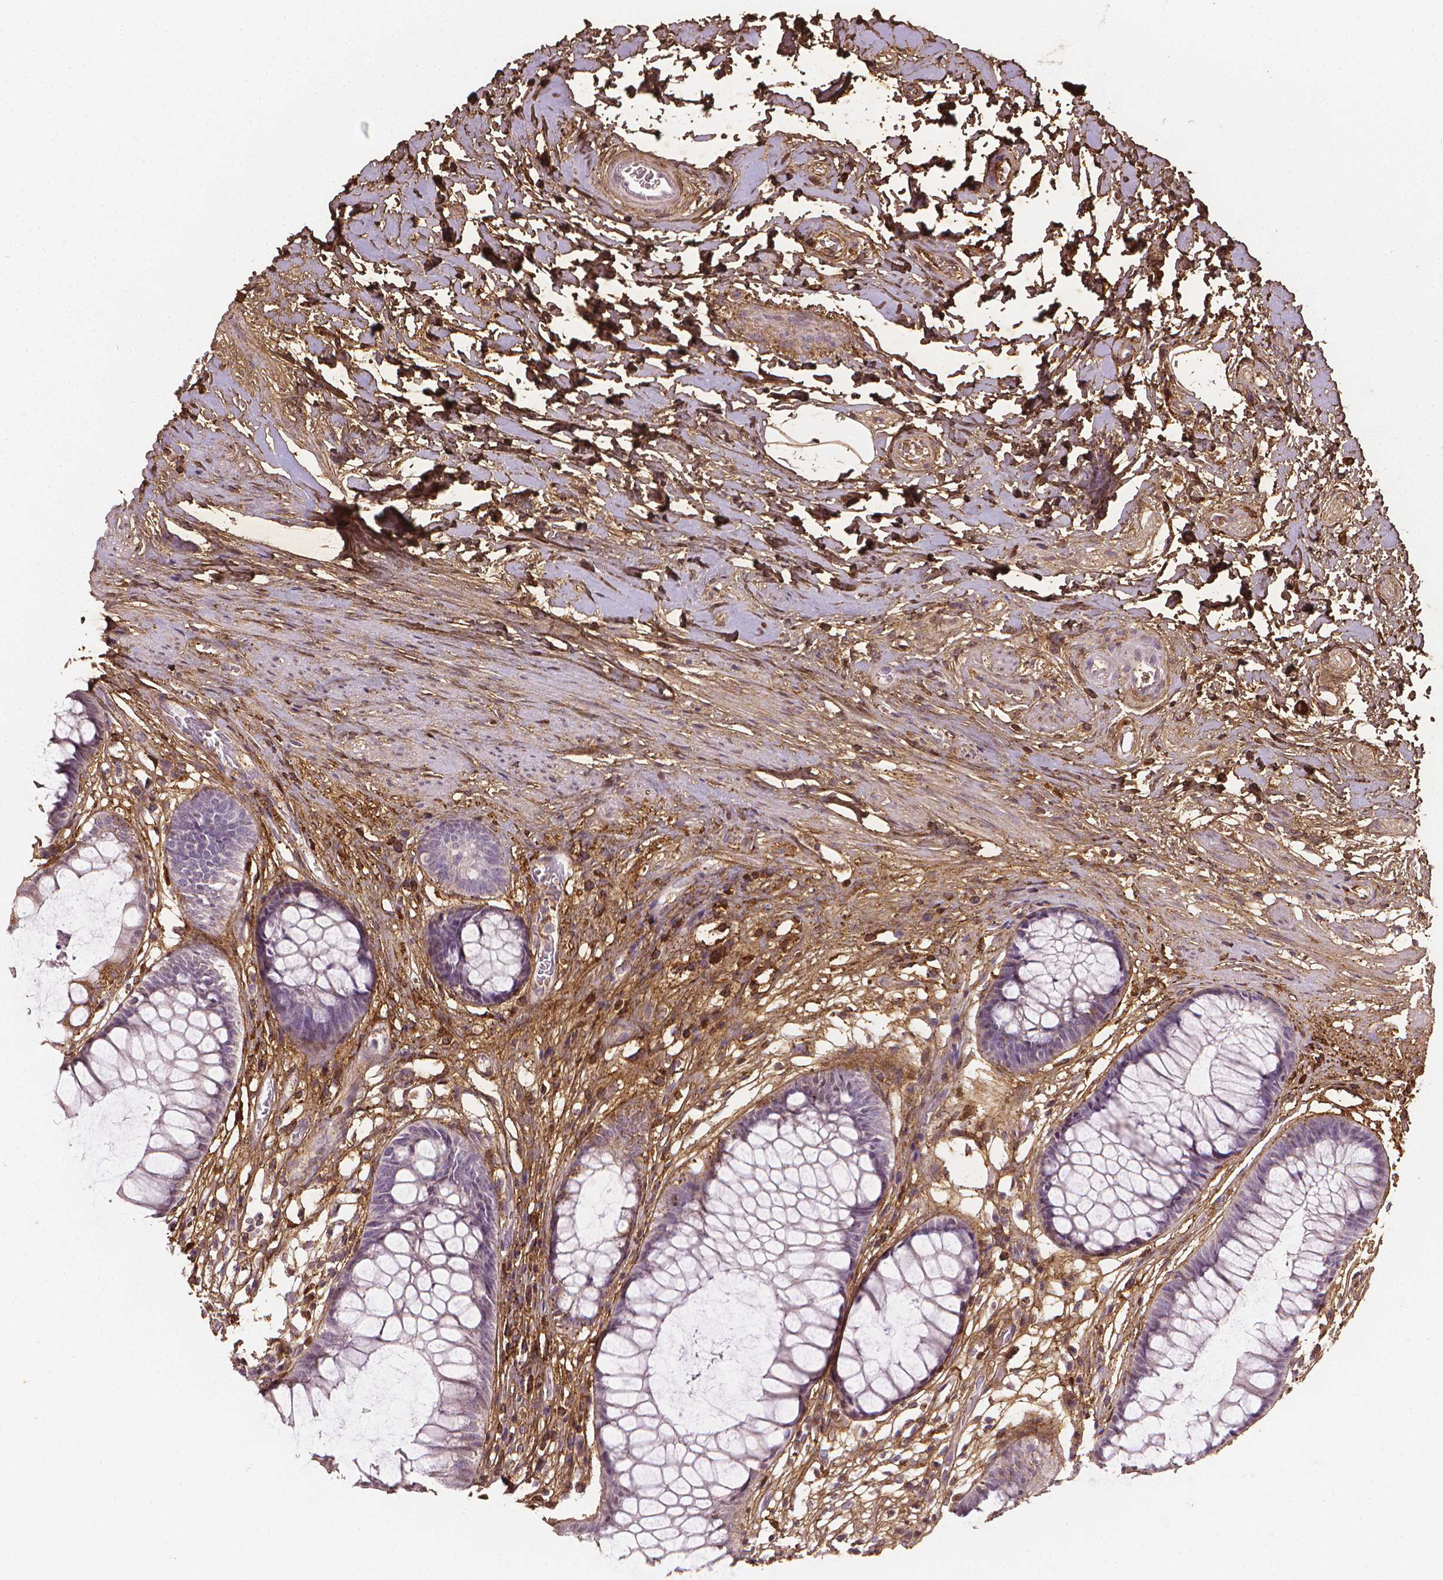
{"staining": {"intensity": "moderate", "quantity": "<25%", "location": "nuclear"}, "tissue": "rectum", "cell_type": "Glandular cells", "image_type": "normal", "snomed": [{"axis": "morphology", "description": "Normal tissue, NOS"}, {"axis": "topography", "description": "Smooth muscle"}, {"axis": "topography", "description": "Rectum"}], "caption": "A high-resolution image shows immunohistochemistry staining of unremarkable rectum, which demonstrates moderate nuclear positivity in approximately <25% of glandular cells.", "gene": "DCN", "patient": {"sex": "male", "age": 53}}